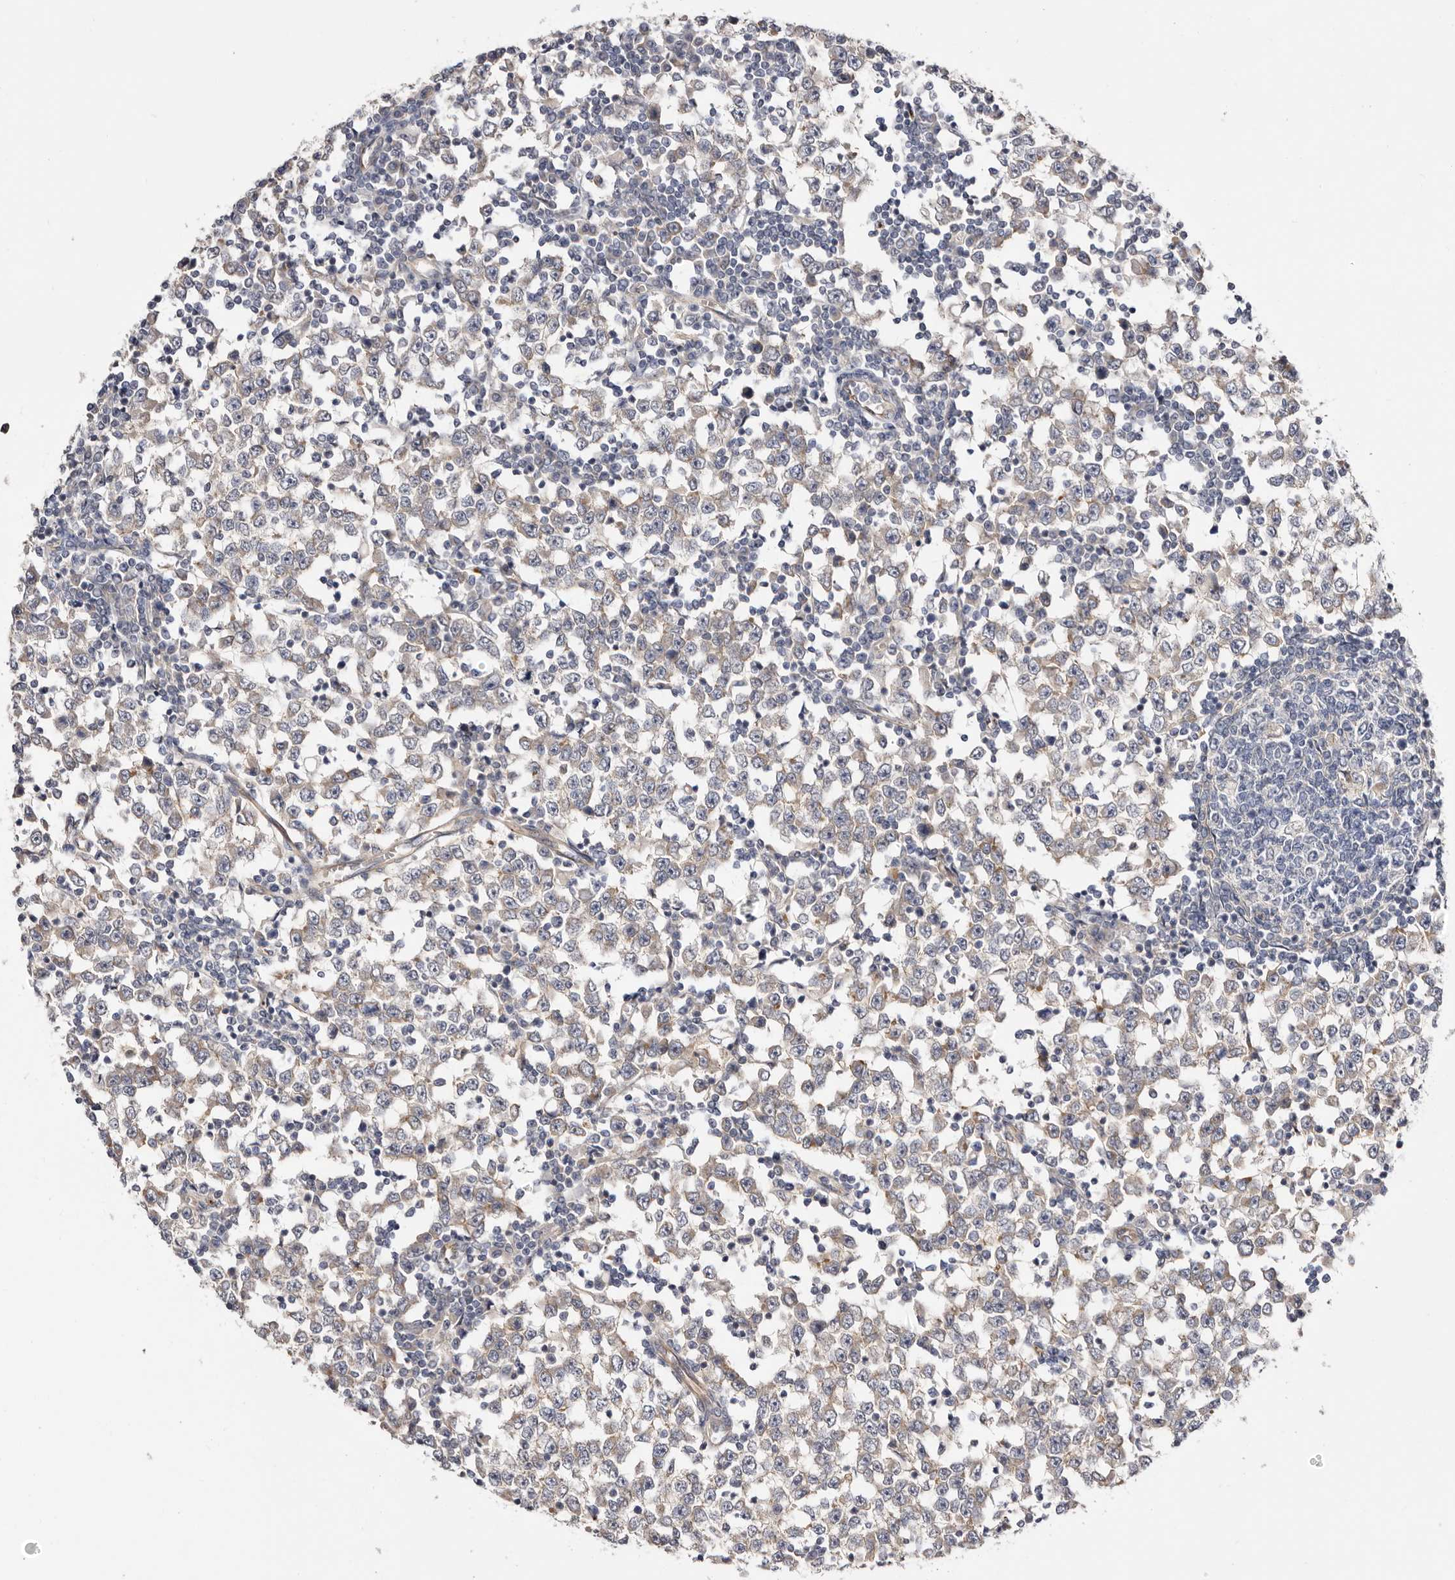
{"staining": {"intensity": "moderate", "quantity": "<25%", "location": "cytoplasmic/membranous"}, "tissue": "testis cancer", "cell_type": "Tumor cells", "image_type": "cancer", "snomed": [{"axis": "morphology", "description": "Seminoma, NOS"}, {"axis": "topography", "description": "Testis"}], "caption": "This micrograph demonstrates immunohistochemistry (IHC) staining of human testis cancer, with low moderate cytoplasmic/membranous staining in about <25% of tumor cells.", "gene": "PANK4", "patient": {"sex": "male", "age": 65}}